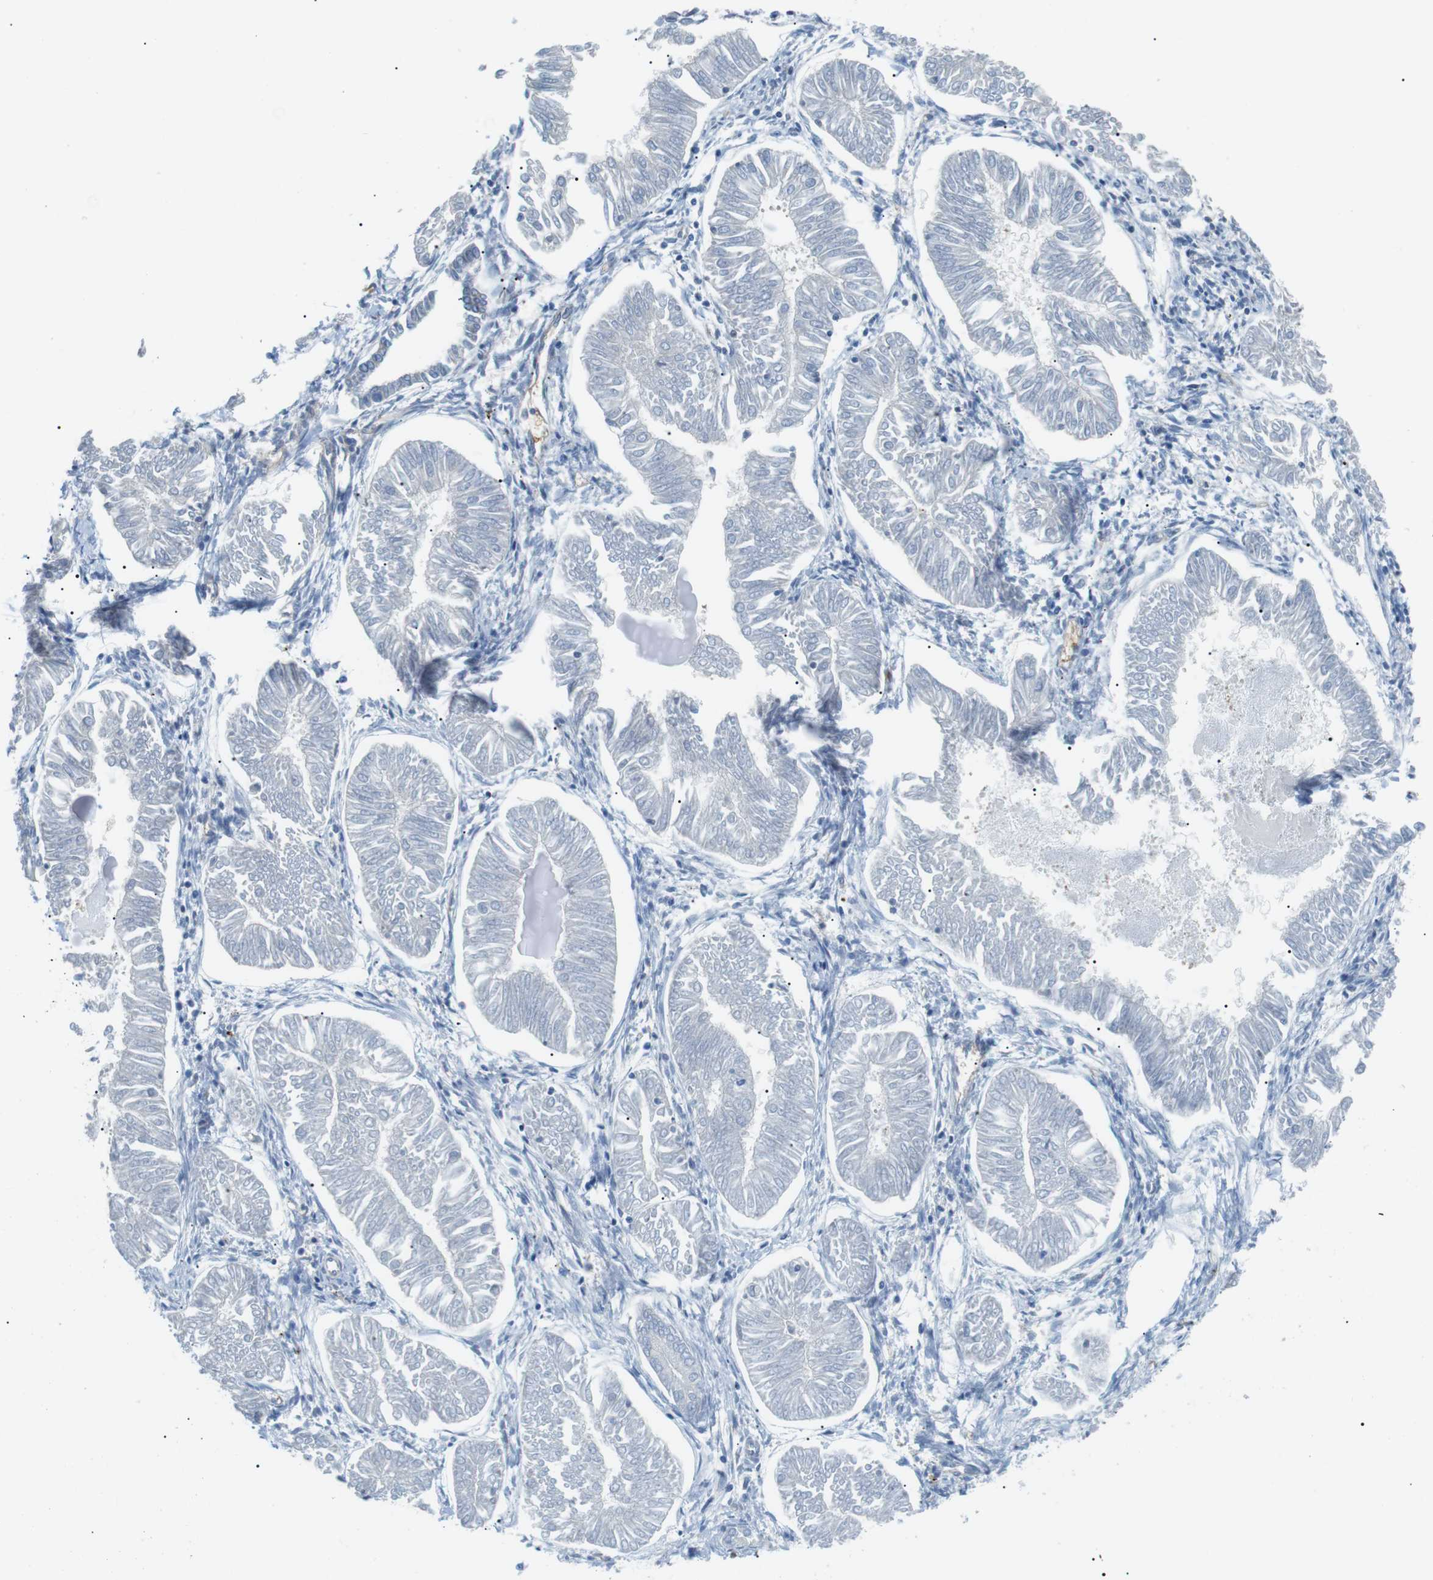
{"staining": {"intensity": "negative", "quantity": "none", "location": "none"}, "tissue": "endometrial cancer", "cell_type": "Tumor cells", "image_type": "cancer", "snomed": [{"axis": "morphology", "description": "Adenocarcinoma, NOS"}, {"axis": "topography", "description": "Endometrium"}], "caption": "This histopathology image is of endometrial cancer (adenocarcinoma) stained with immunohistochemistry (IHC) to label a protein in brown with the nuclei are counter-stained blue. There is no expression in tumor cells.", "gene": "ADCY10", "patient": {"sex": "female", "age": 53}}